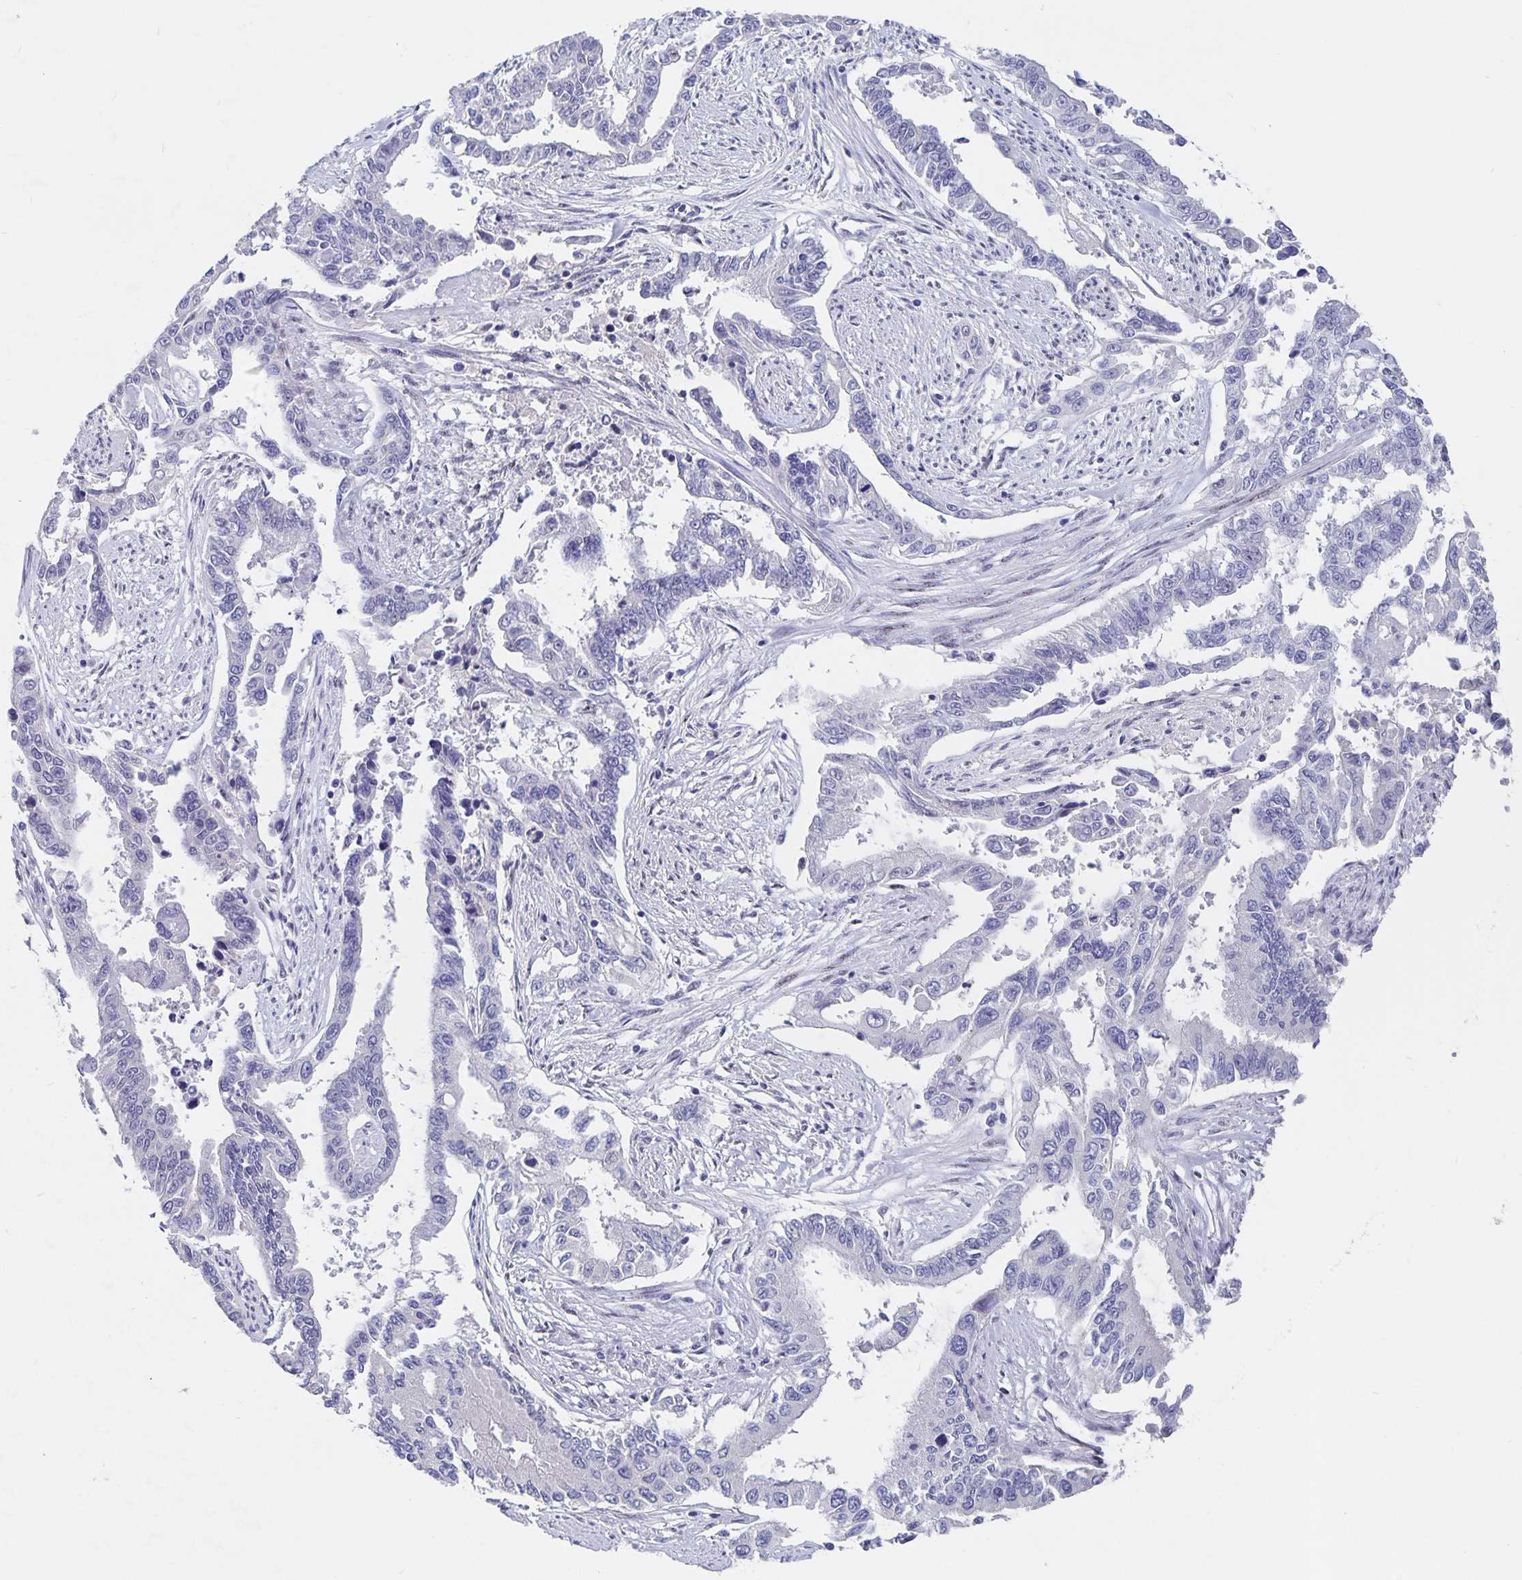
{"staining": {"intensity": "negative", "quantity": "none", "location": "none"}, "tissue": "endometrial cancer", "cell_type": "Tumor cells", "image_type": "cancer", "snomed": [{"axis": "morphology", "description": "Adenocarcinoma, NOS"}, {"axis": "topography", "description": "Uterus"}], "caption": "The micrograph exhibits no staining of tumor cells in endometrial cancer.", "gene": "SMOC1", "patient": {"sex": "female", "age": 59}}